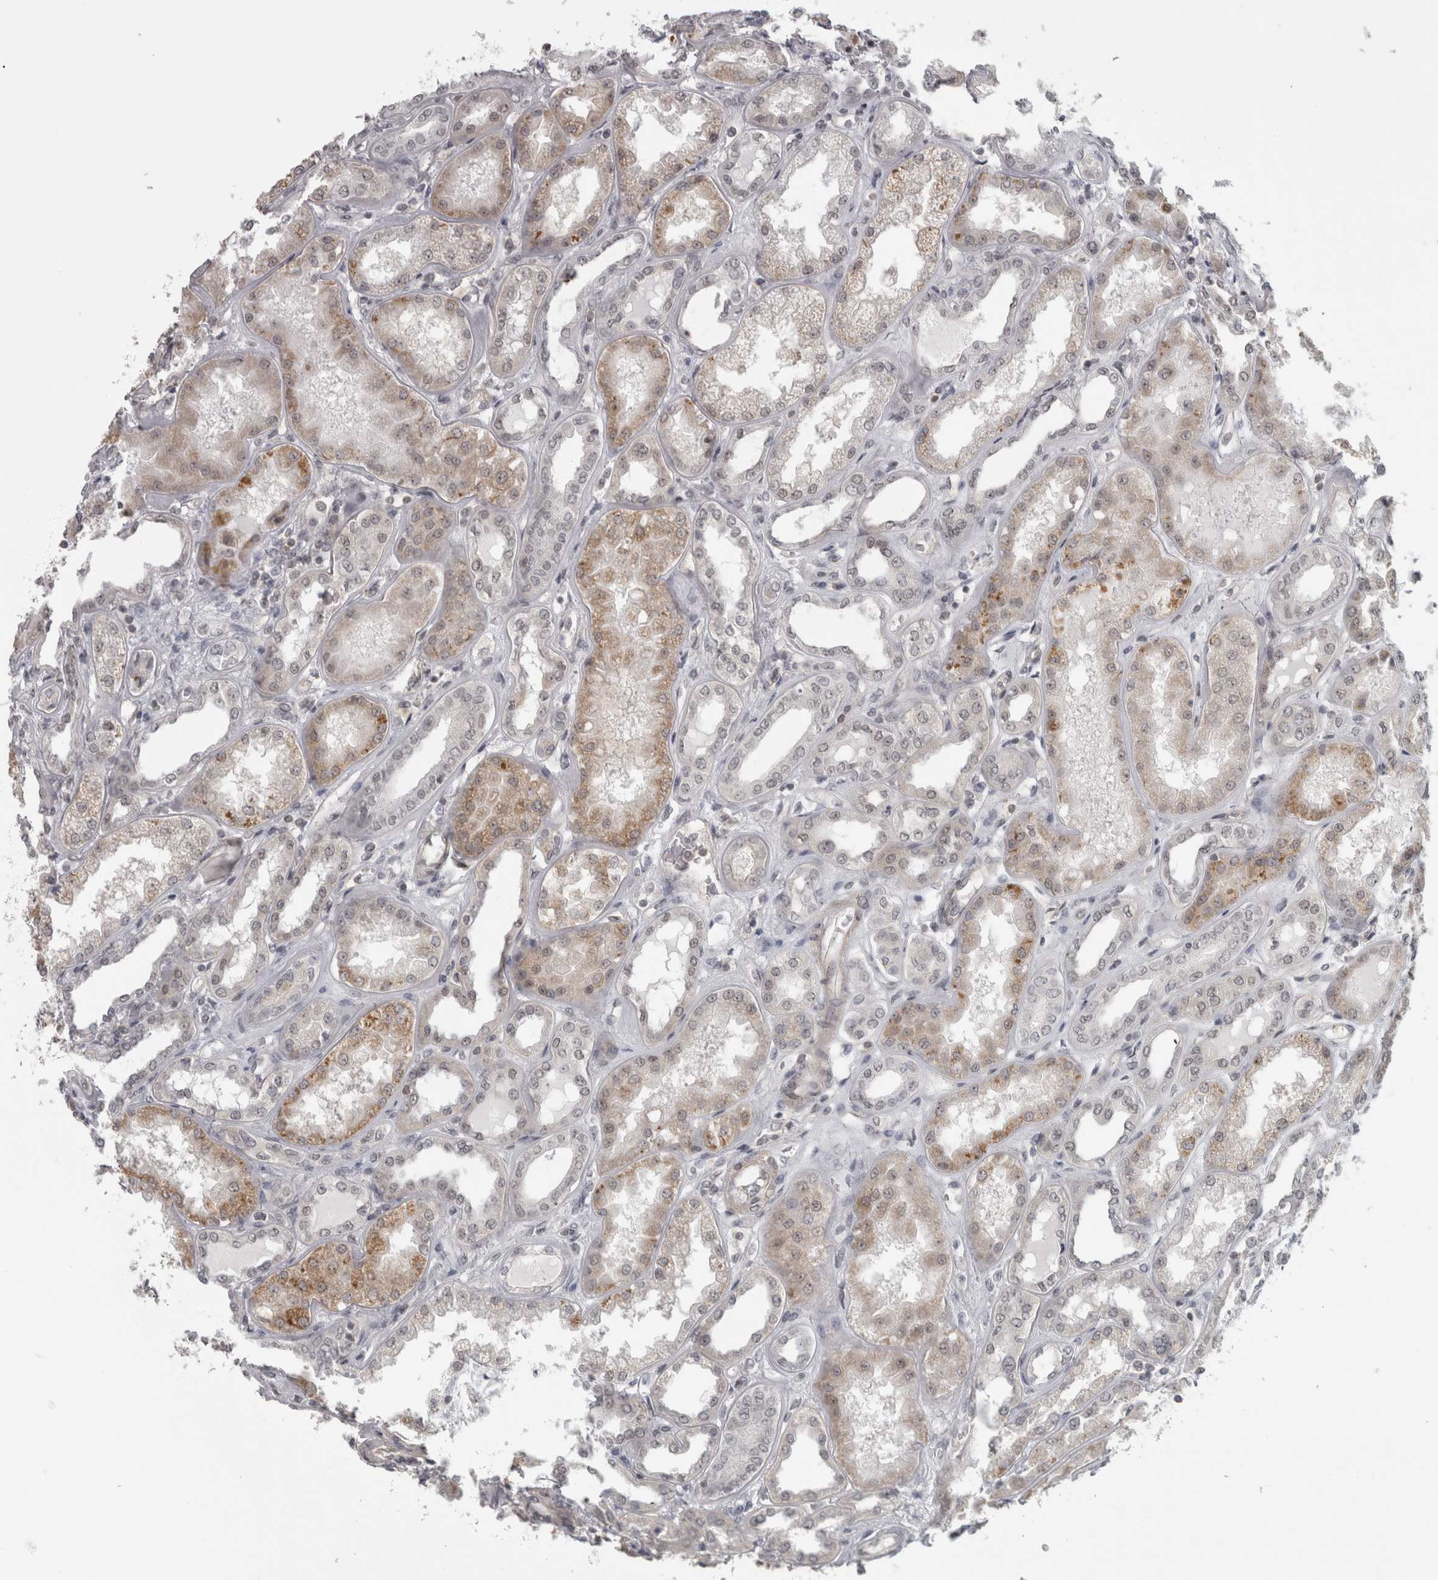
{"staining": {"intensity": "weak", "quantity": "25%-75%", "location": "cytoplasmic/membranous"}, "tissue": "kidney", "cell_type": "Cells in glomeruli", "image_type": "normal", "snomed": [{"axis": "morphology", "description": "Normal tissue, NOS"}, {"axis": "topography", "description": "Kidney"}], "caption": "IHC of benign kidney reveals low levels of weak cytoplasmic/membranous positivity in about 25%-75% of cells in glomeruli.", "gene": "PPP1R12B", "patient": {"sex": "female", "age": 56}}